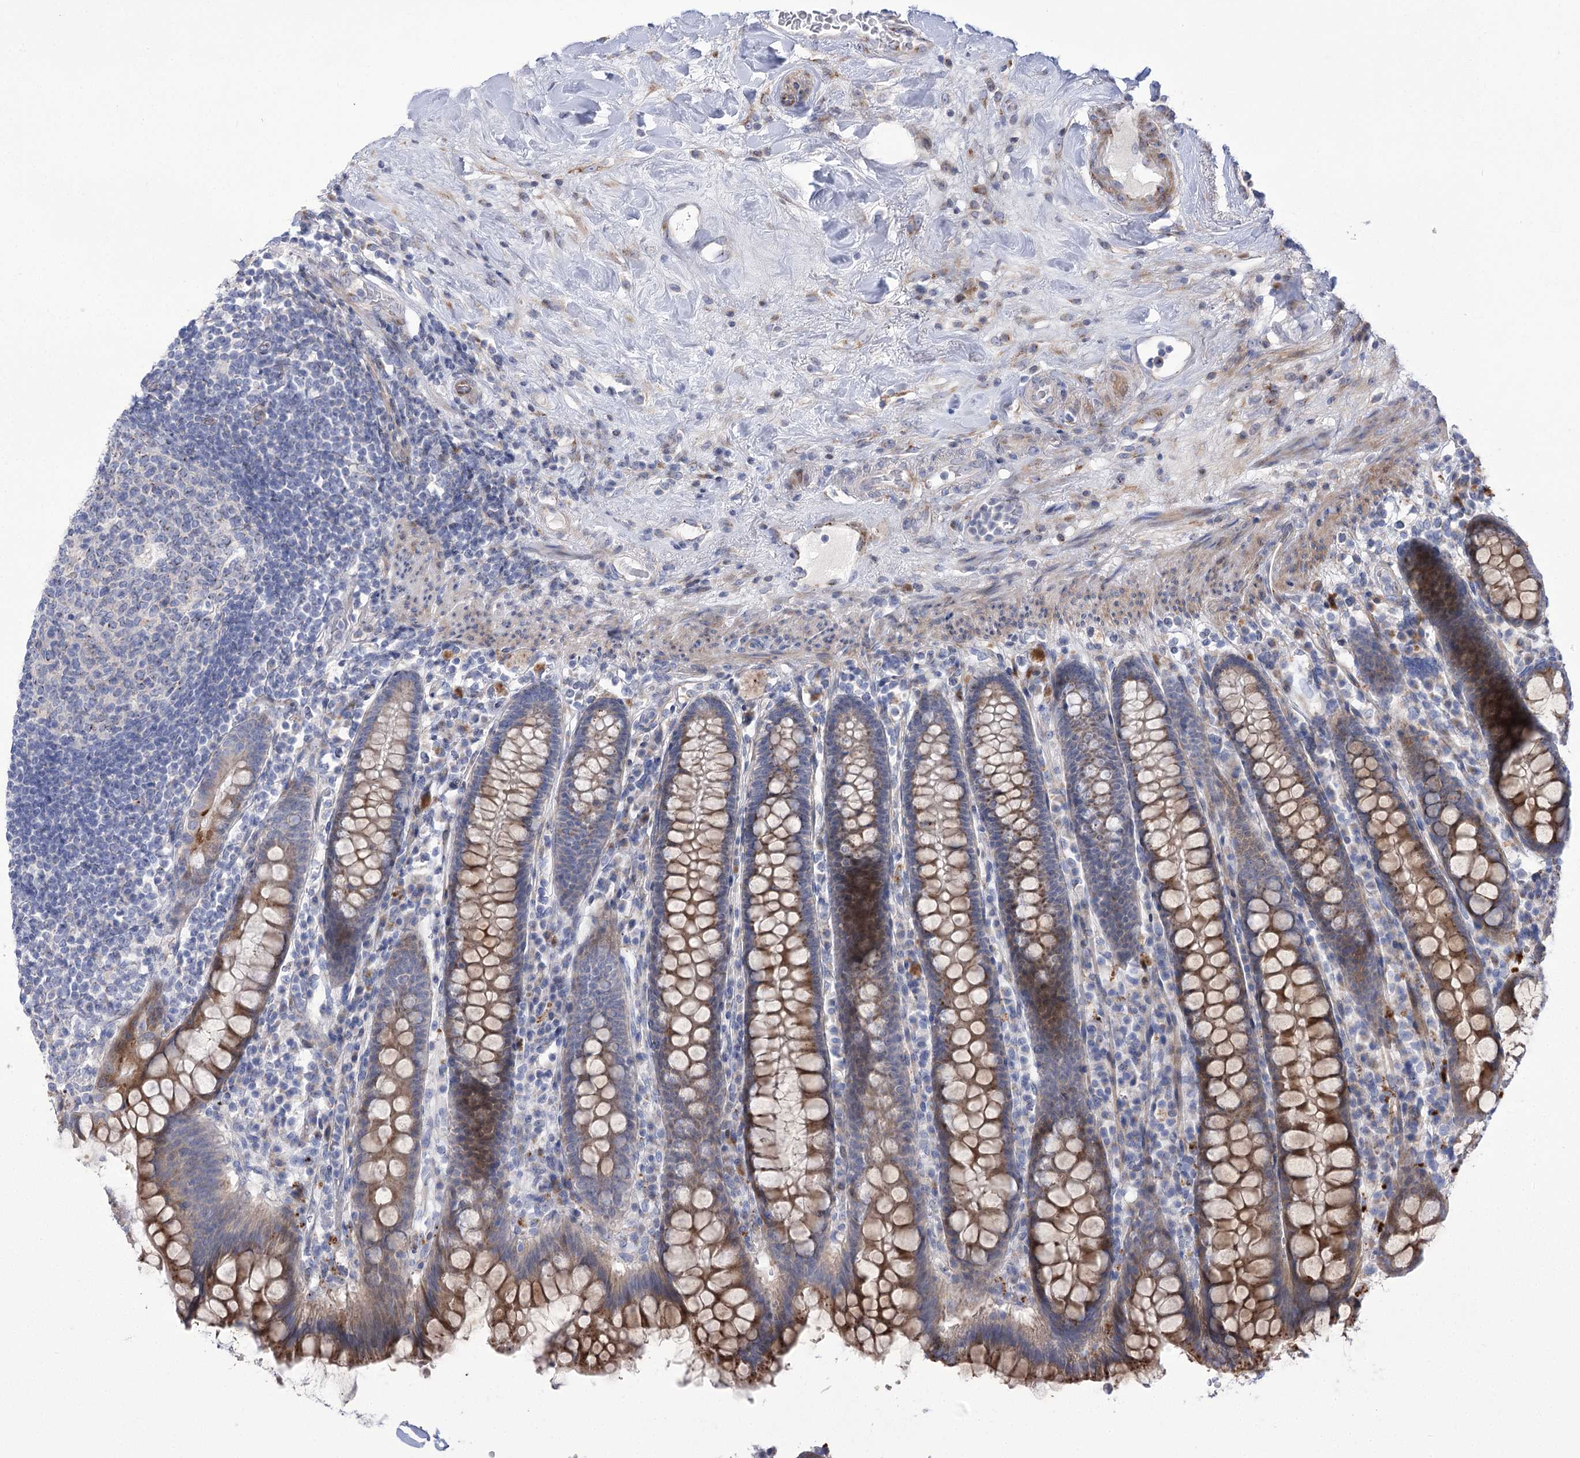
{"staining": {"intensity": "negative", "quantity": "none", "location": "none"}, "tissue": "colon", "cell_type": "Endothelial cells", "image_type": "normal", "snomed": [{"axis": "morphology", "description": "Normal tissue, NOS"}, {"axis": "topography", "description": "Colon"}], "caption": "Endothelial cells are negative for brown protein staining in normal colon. (DAB IHC visualized using brightfield microscopy, high magnification).", "gene": "NME7", "patient": {"sex": "female", "age": 79}}